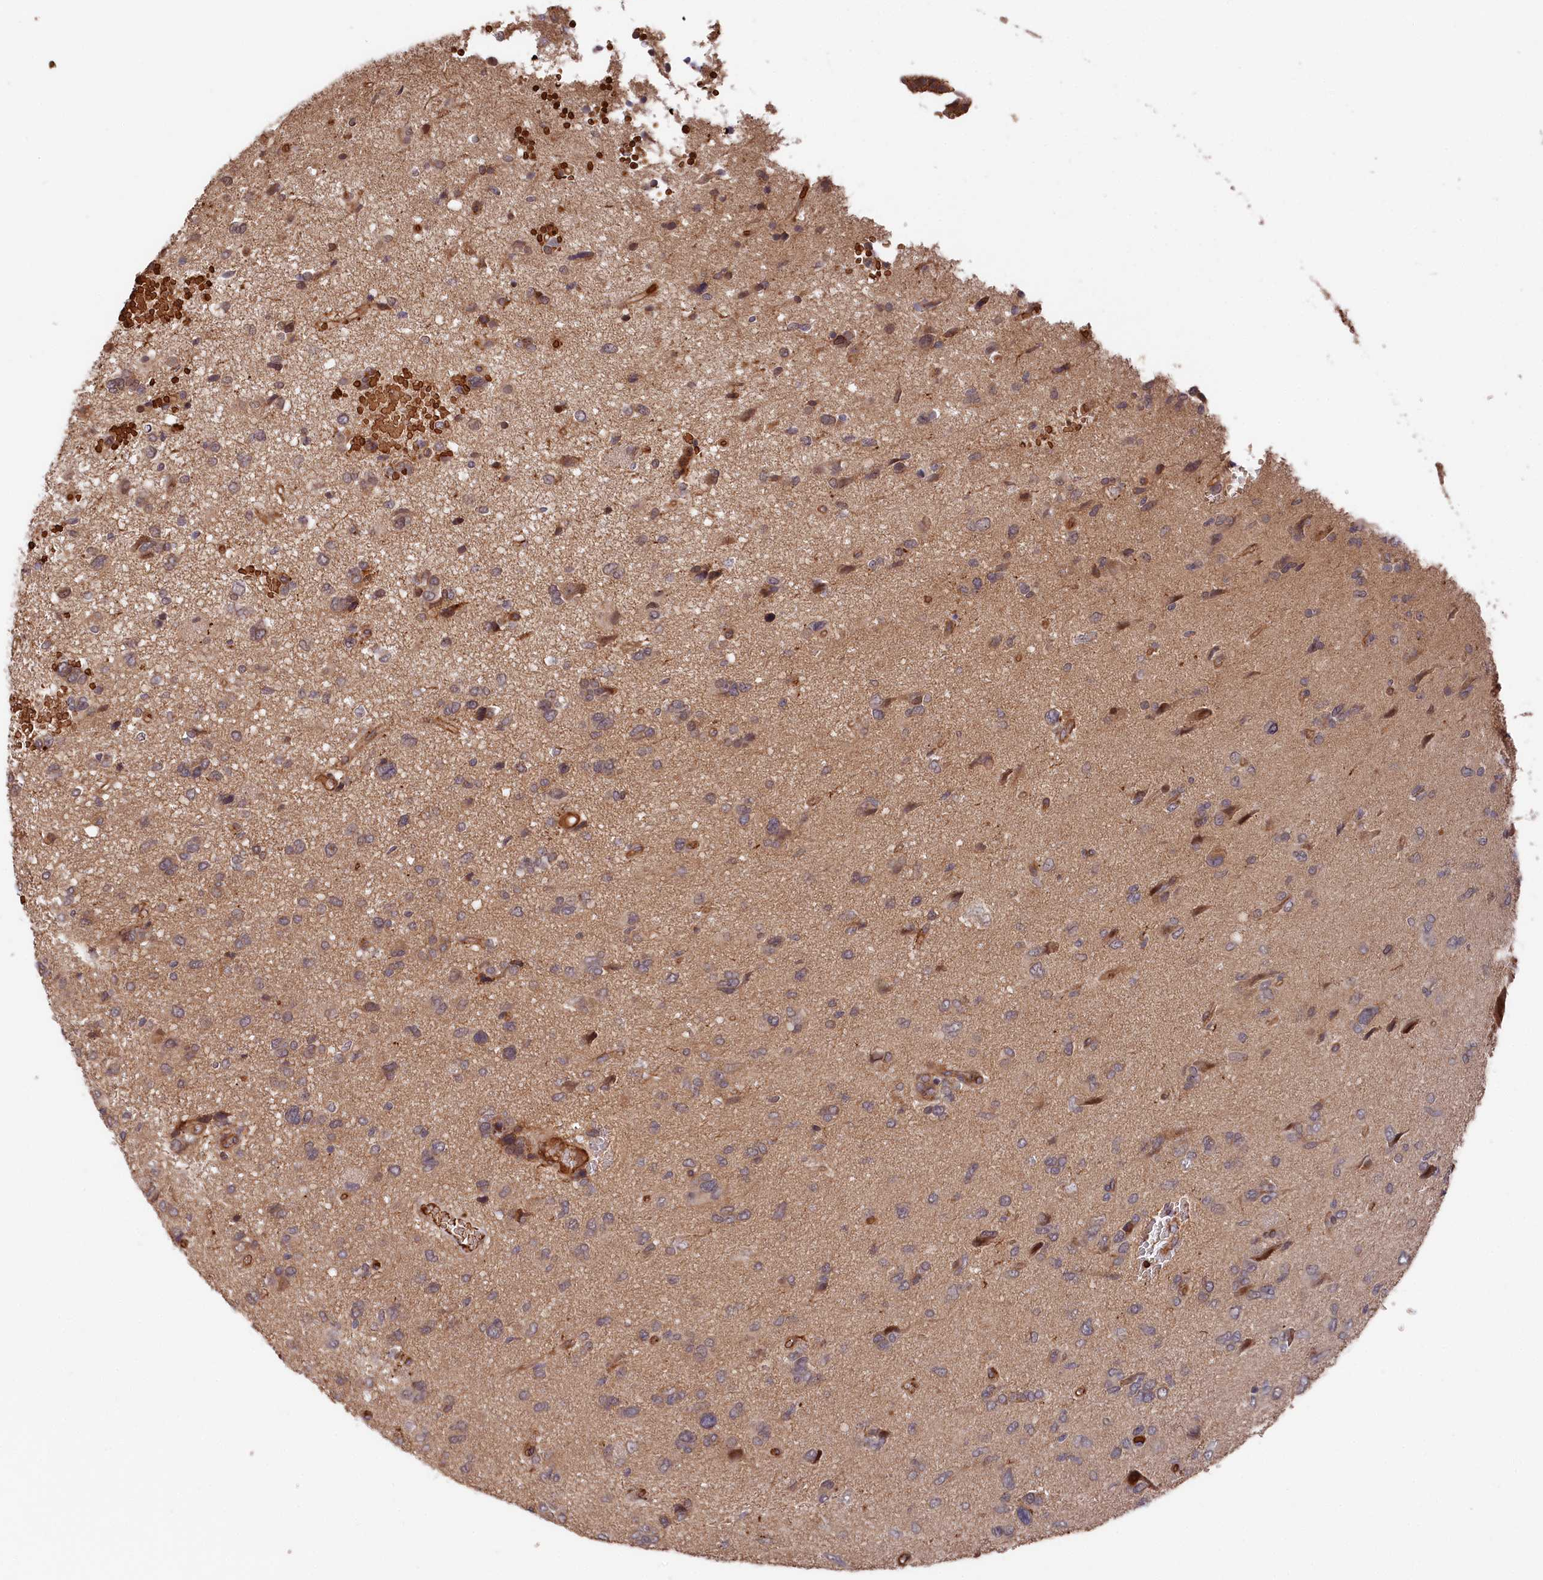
{"staining": {"intensity": "negative", "quantity": "none", "location": "none"}, "tissue": "glioma", "cell_type": "Tumor cells", "image_type": "cancer", "snomed": [{"axis": "morphology", "description": "Glioma, malignant, High grade"}, {"axis": "topography", "description": "Brain"}], "caption": "Glioma stained for a protein using IHC exhibits no staining tumor cells.", "gene": "TNKS1BP1", "patient": {"sex": "female", "age": 59}}